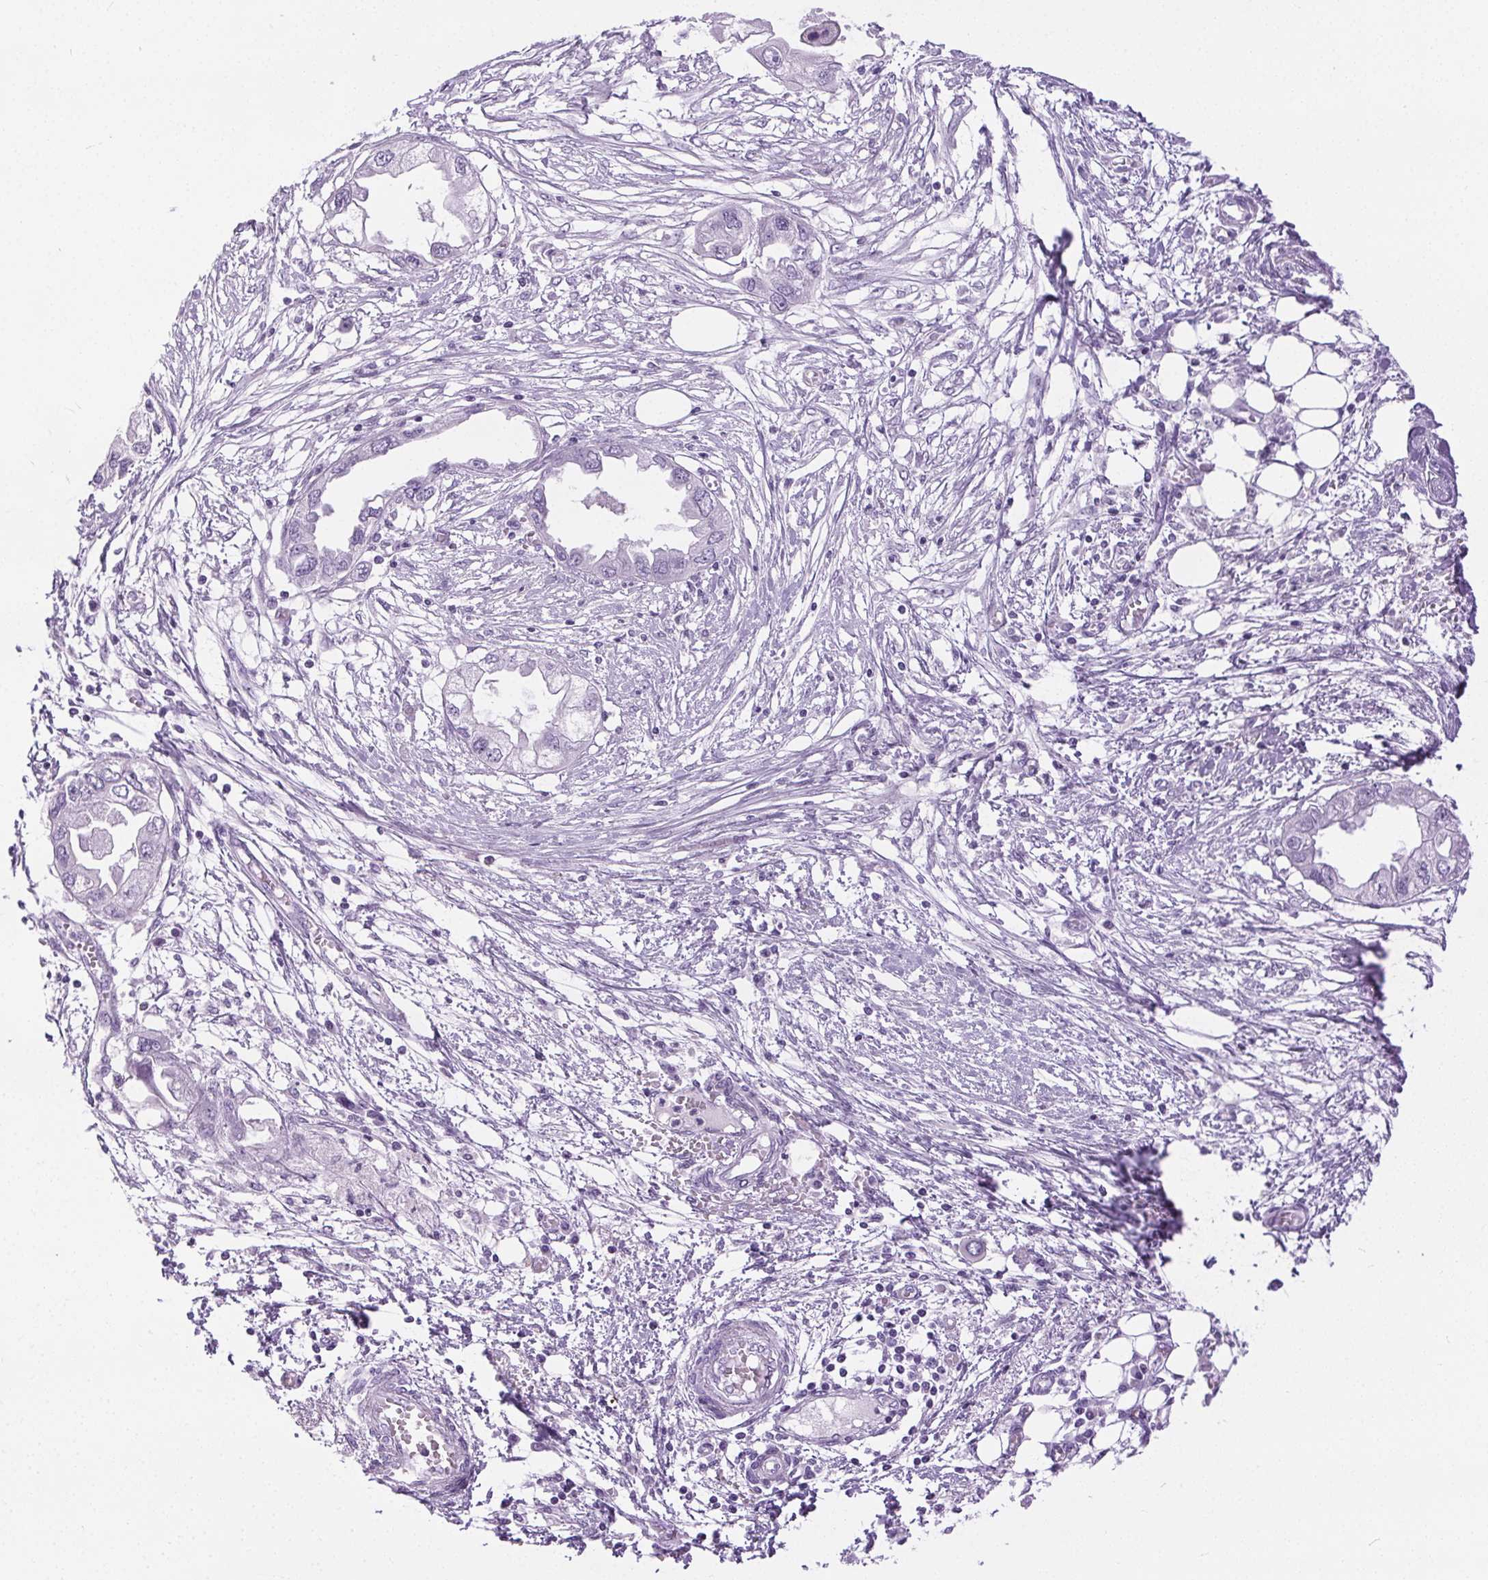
{"staining": {"intensity": "negative", "quantity": "none", "location": "none"}, "tissue": "endometrial cancer", "cell_type": "Tumor cells", "image_type": "cancer", "snomed": [{"axis": "morphology", "description": "Adenocarcinoma, NOS"}, {"axis": "morphology", "description": "Adenocarcinoma, metastatic, NOS"}, {"axis": "topography", "description": "Adipose tissue"}, {"axis": "topography", "description": "Endometrium"}], "caption": "Tumor cells show no significant protein expression in adenocarcinoma (endometrial). (DAB immunohistochemistry visualized using brightfield microscopy, high magnification).", "gene": "C20orf85", "patient": {"sex": "female", "age": 67}}